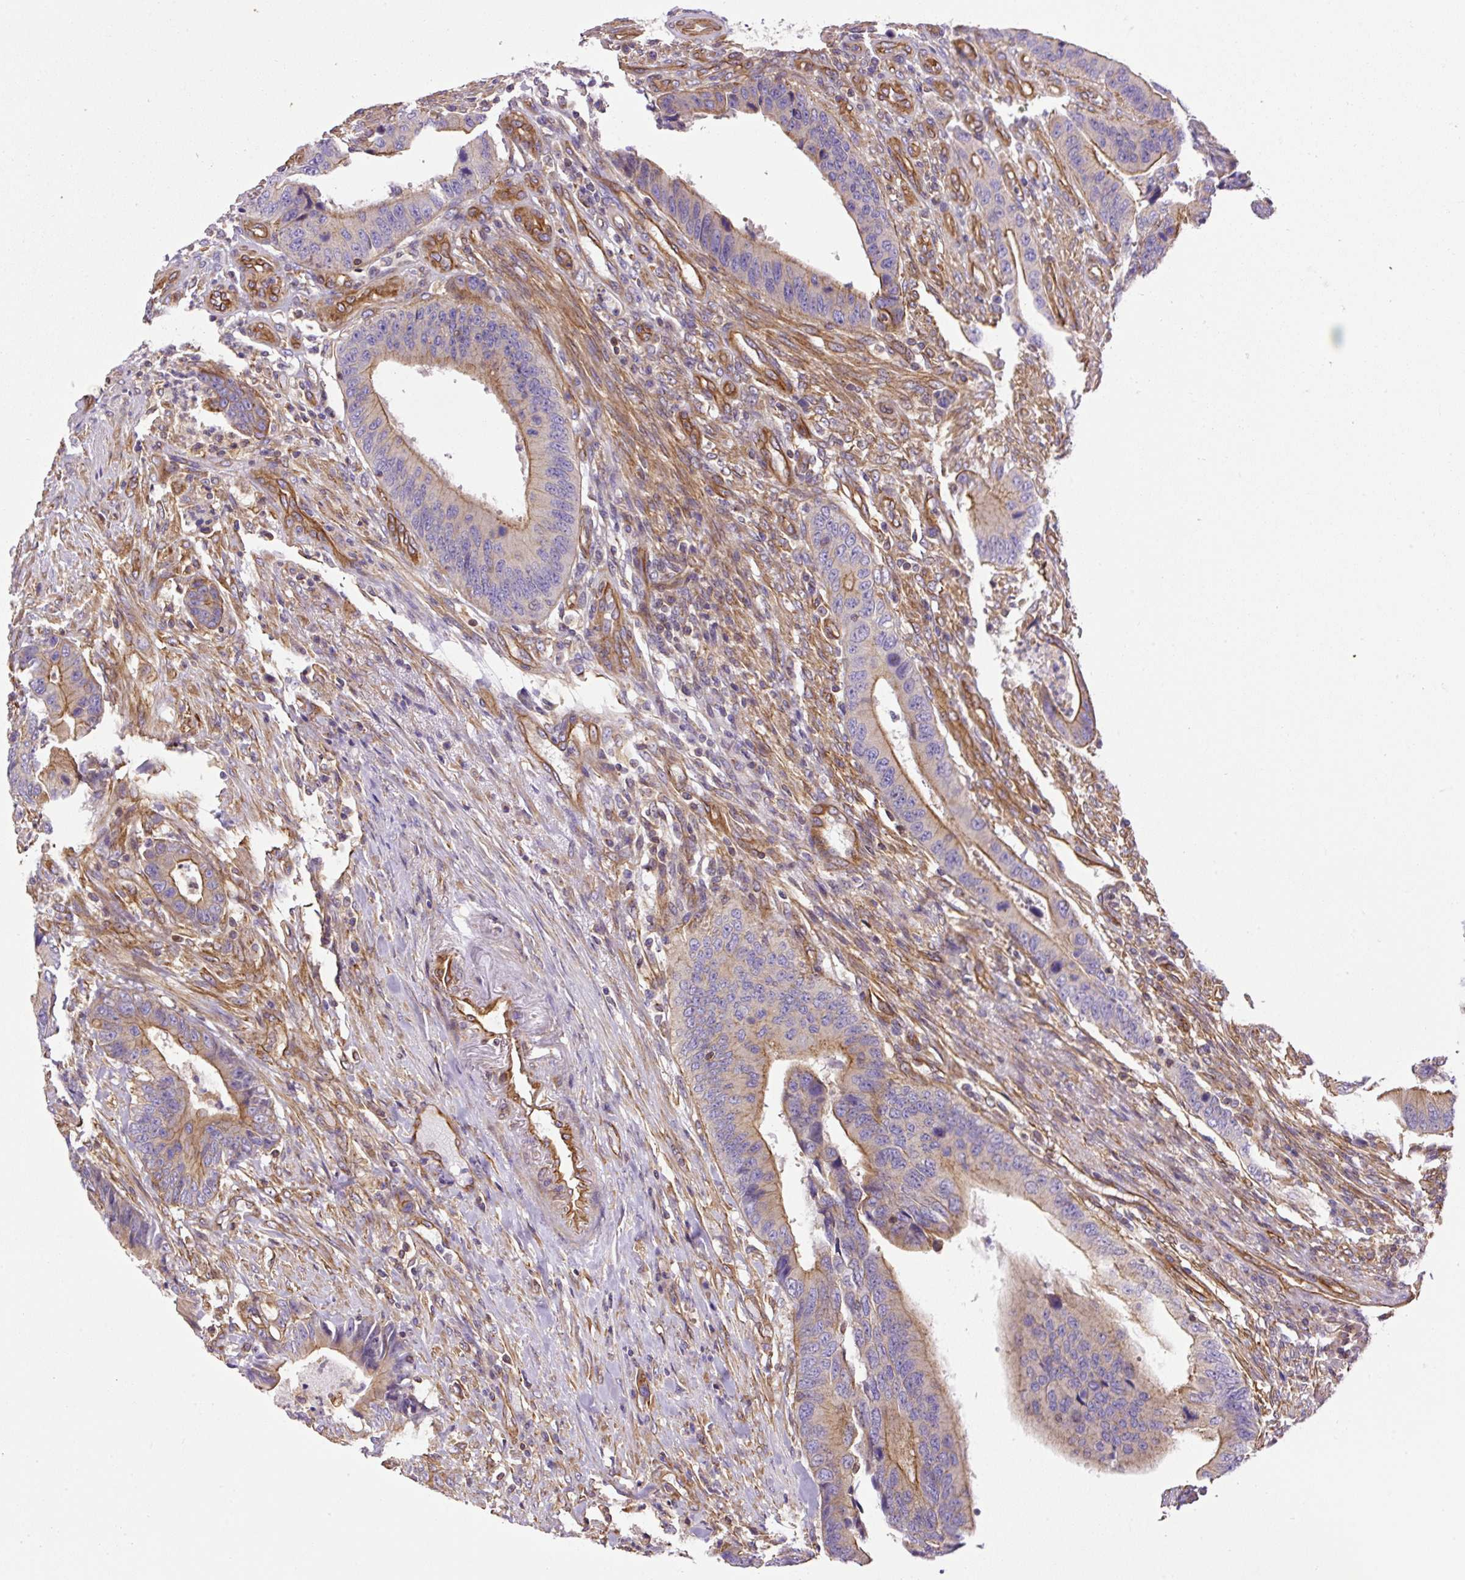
{"staining": {"intensity": "moderate", "quantity": "25%-75%", "location": "cytoplasmic/membranous"}, "tissue": "colorectal cancer", "cell_type": "Tumor cells", "image_type": "cancer", "snomed": [{"axis": "morphology", "description": "Adenocarcinoma, NOS"}, {"axis": "topography", "description": "Colon"}], "caption": "About 25%-75% of tumor cells in colorectal cancer (adenocarcinoma) exhibit moderate cytoplasmic/membranous protein staining as visualized by brown immunohistochemical staining.", "gene": "DCTN1", "patient": {"sex": "male", "age": 87}}